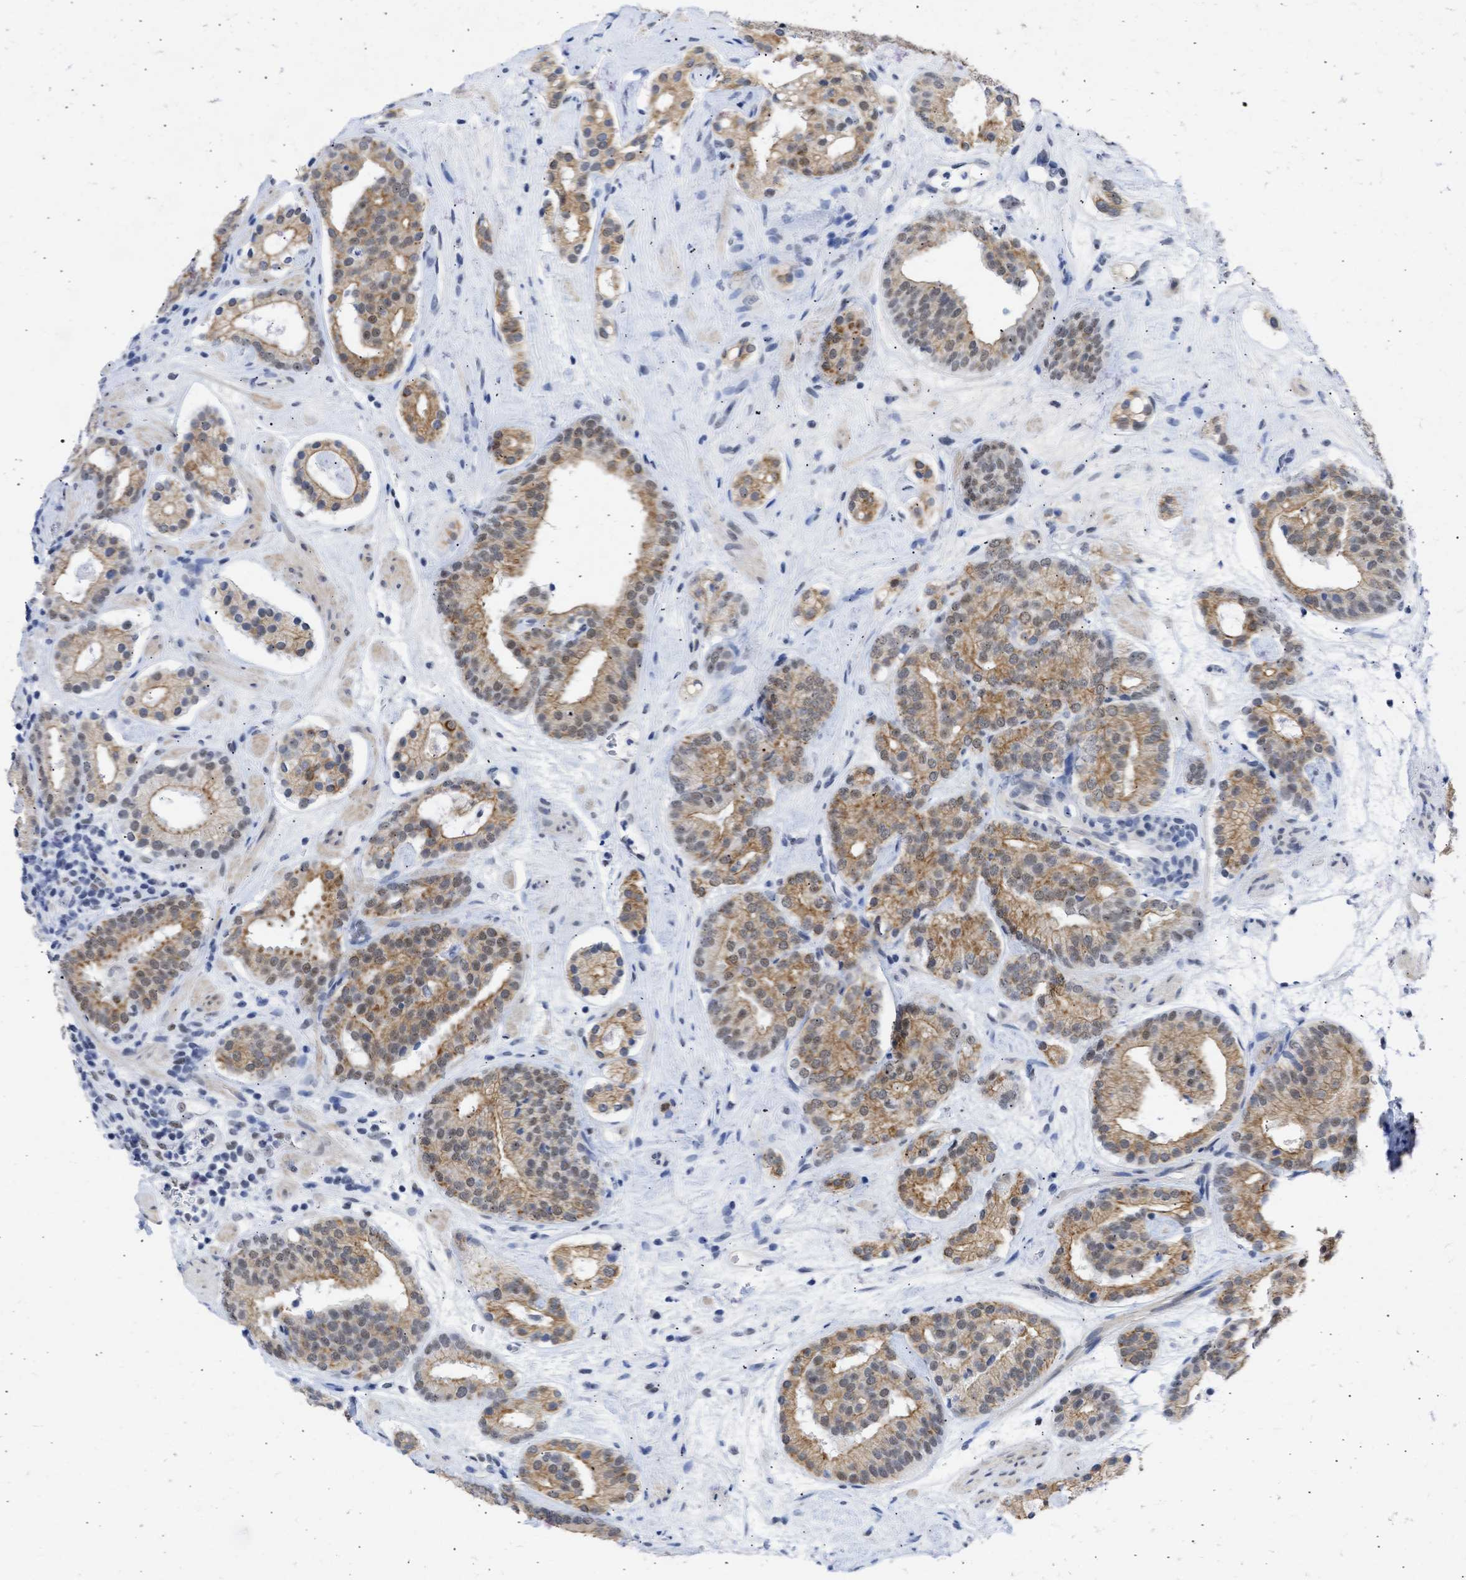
{"staining": {"intensity": "moderate", "quantity": ">75%", "location": "cytoplasmic/membranous,nuclear"}, "tissue": "prostate cancer", "cell_type": "Tumor cells", "image_type": "cancer", "snomed": [{"axis": "morphology", "description": "Adenocarcinoma, Low grade"}, {"axis": "topography", "description": "Prostate"}], "caption": "A histopathology image of prostate cancer stained for a protein demonstrates moderate cytoplasmic/membranous and nuclear brown staining in tumor cells. The protein is shown in brown color, while the nuclei are stained blue.", "gene": "DDX41", "patient": {"sex": "male", "age": 69}}